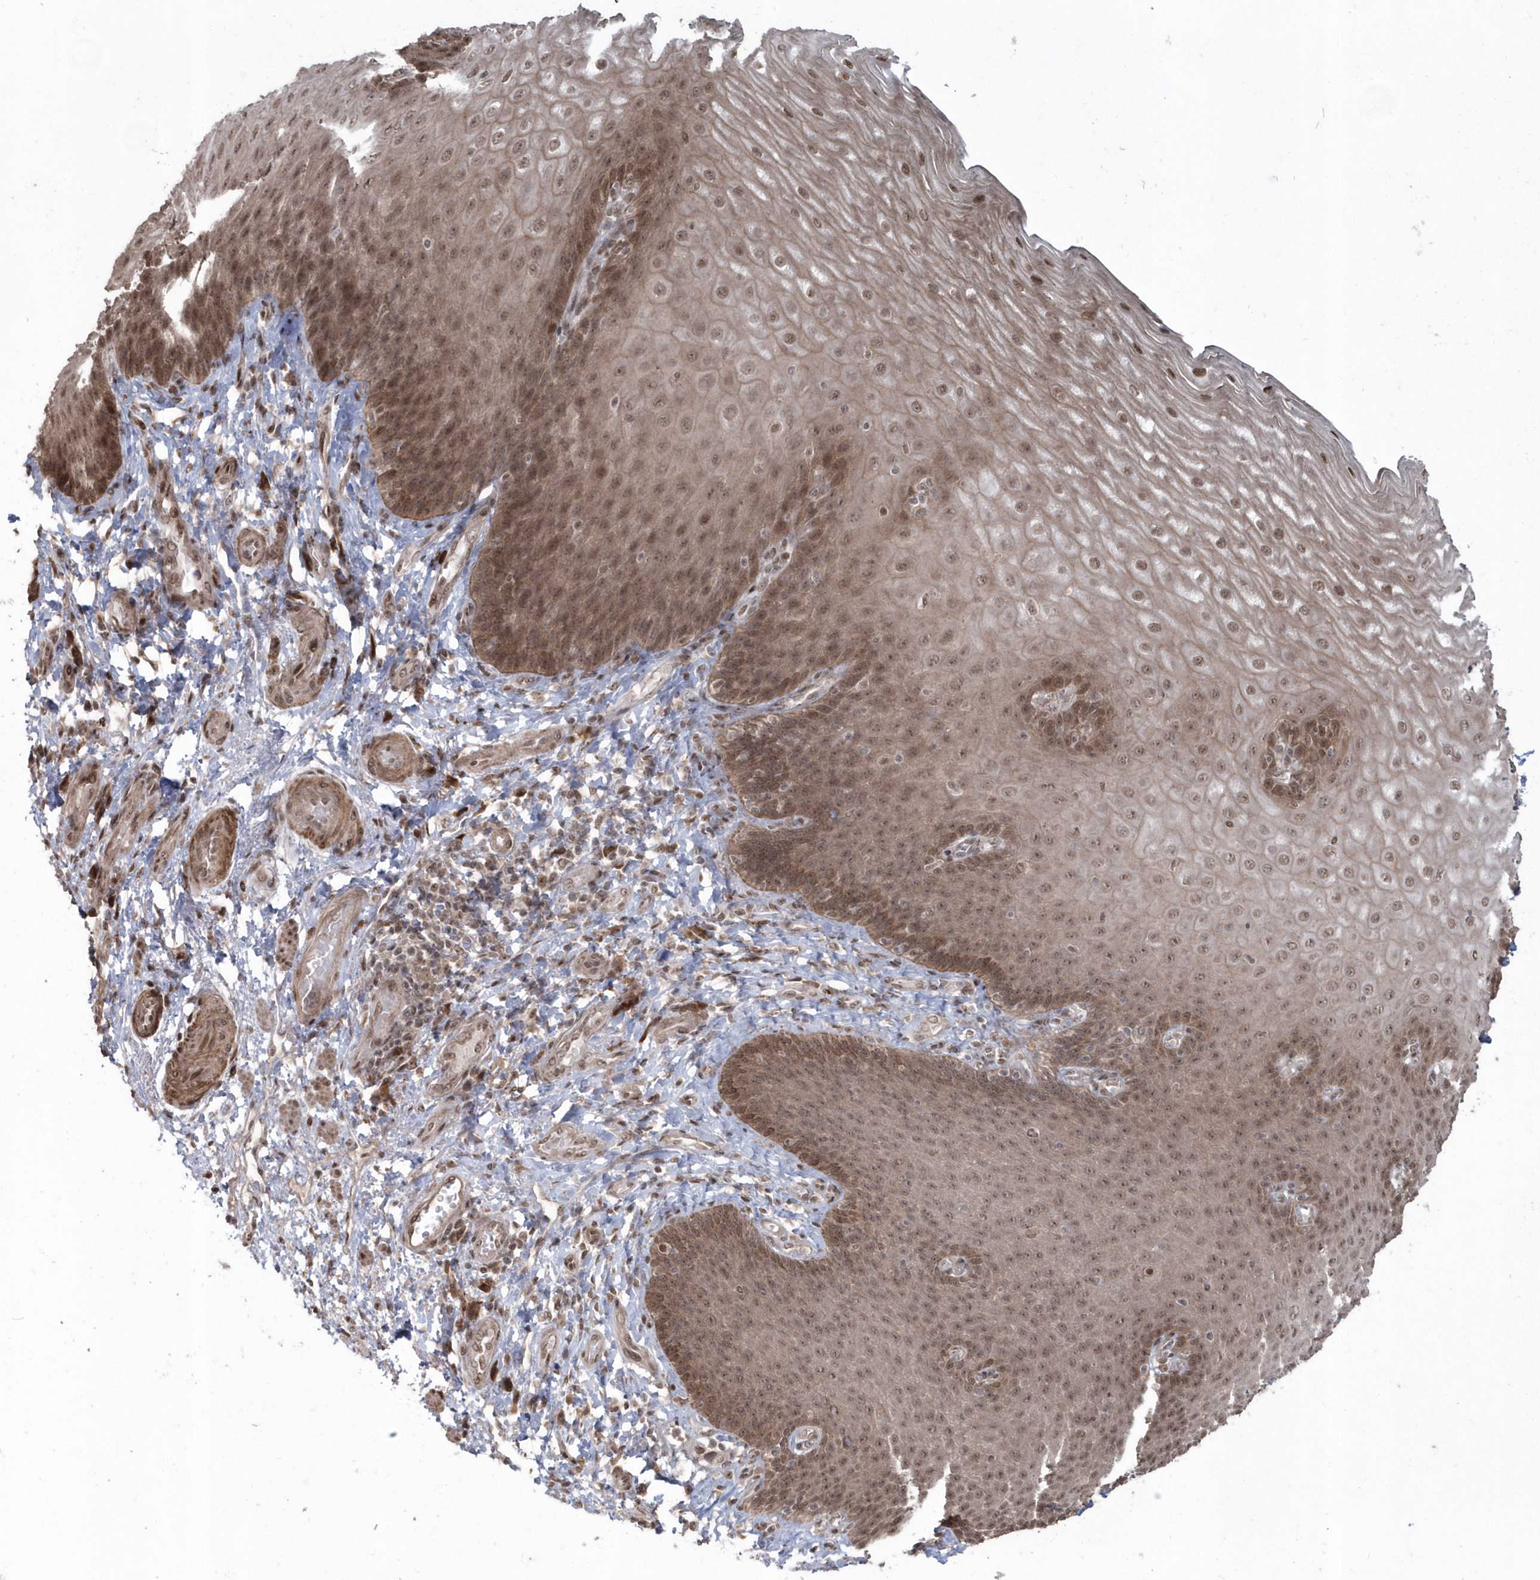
{"staining": {"intensity": "moderate", "quantity": ">75%", "location": "cytoplasmic/membranous,nuclear"}, "tissue": "esophagus", "cell_type": "Squamous epithelial cells", "image_type": "normal", "snomed": [{"axis": "morphology", "description": "Normal tissue, NOS"}, {"axis": "topography", "description": "Esophagus"}], "caption": "This histopathology image displays normal esophagus stained with immunohistochemistry (IHC) to label a protein in brown. The cytoplasmic/membranous,nuclear of squamous epithelial cells show moderate positivity for the protein. Nuclei are counter-stained blue.", "gene": "EPB41L4A", "patient": {"sex": "male", "age": 54}}